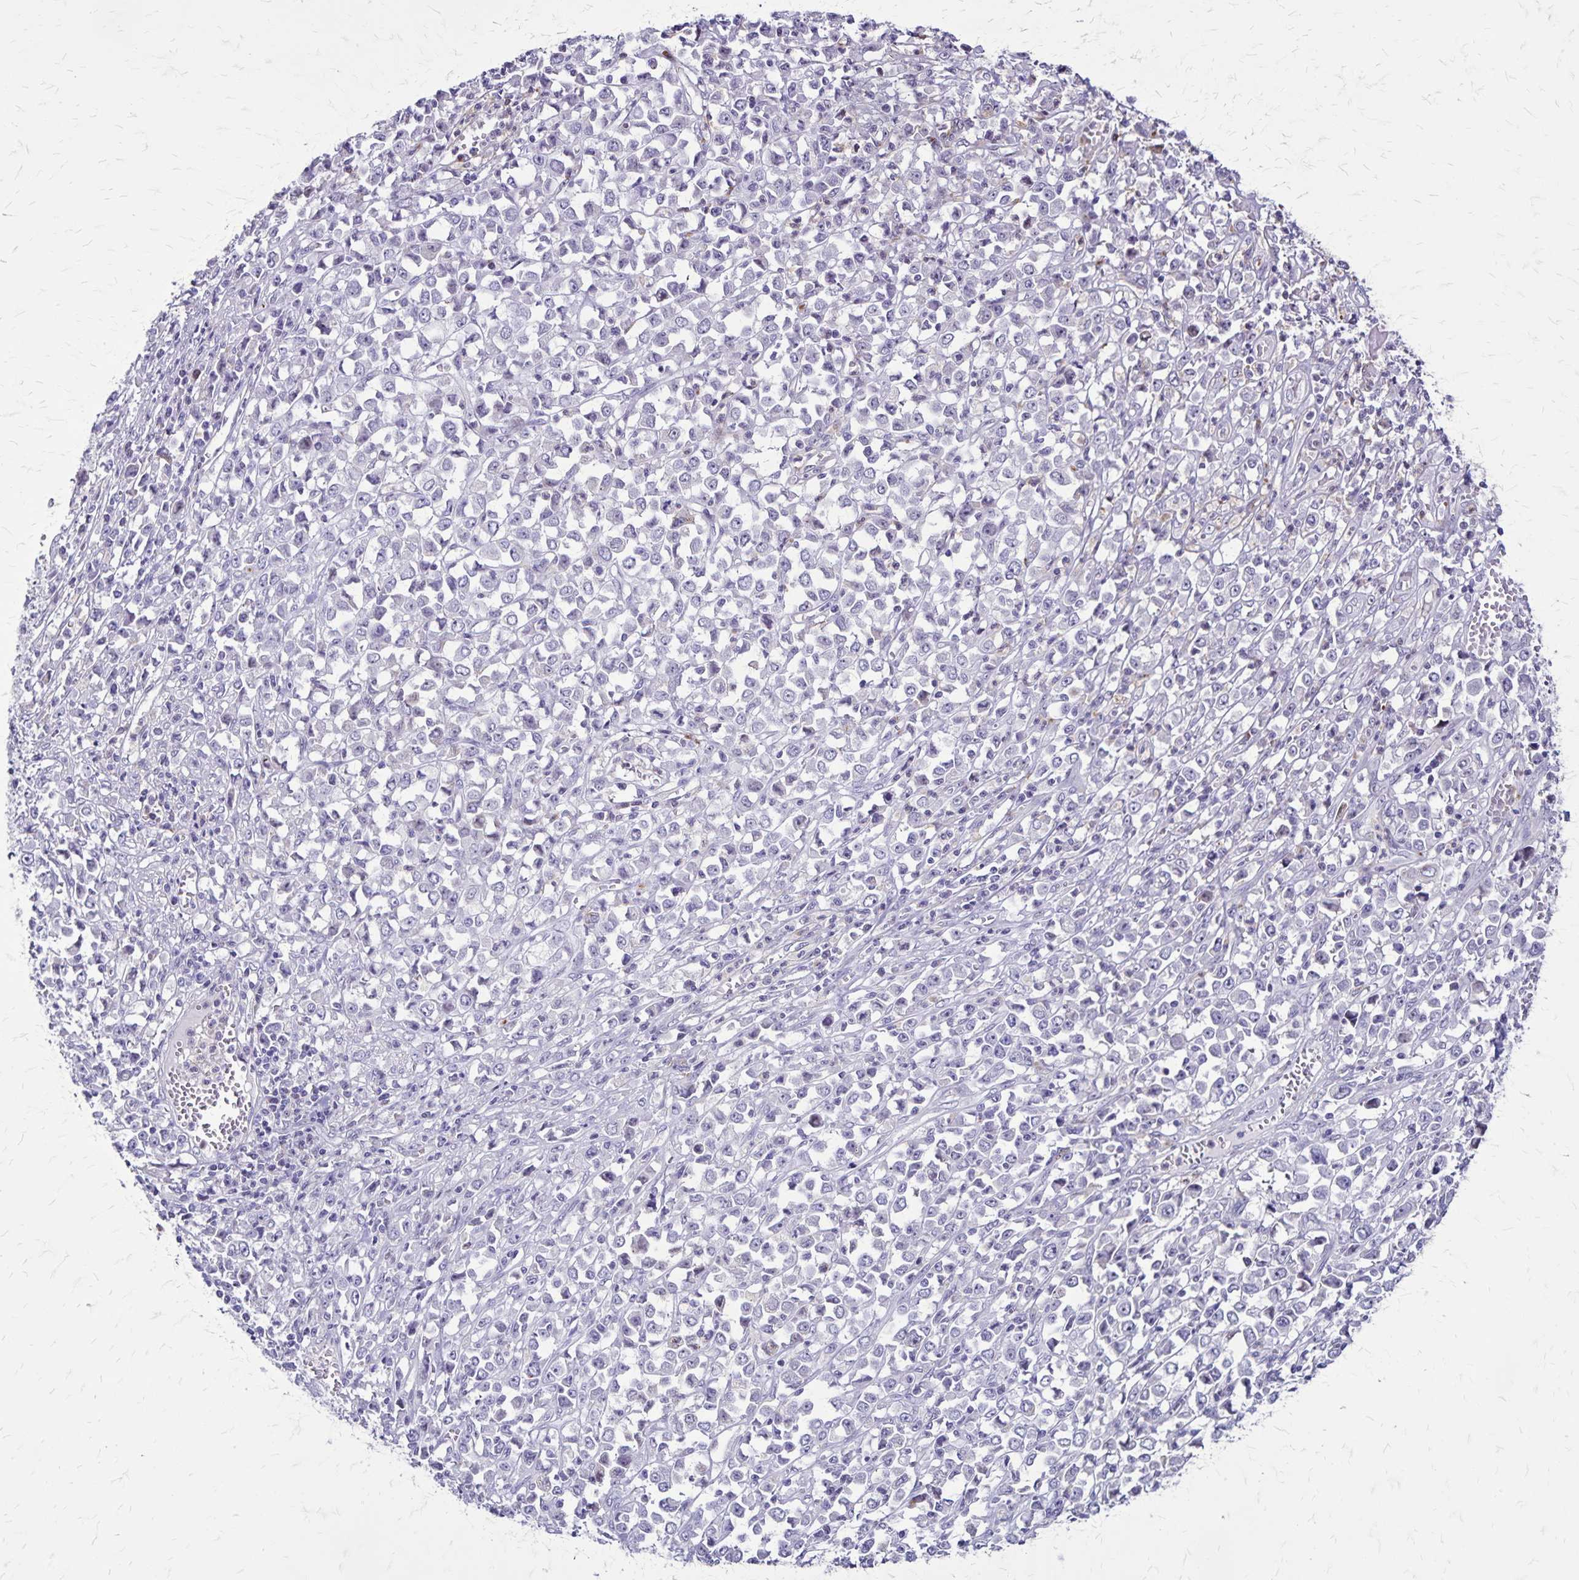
{"staining": {"intensity": "negative", "quantity": "none", "location": "none"}, "tissue": "stomach cancer", "cell_type": "Tumor cells", "image_type": "cancer", "snomed": [{"axis": "morphology", "description": "Adenocarcinoma, NOS"}, {"axis": "topography", "description": "Stomach, upper"}], "caption": "There is no significant positivity in tumor cells of stomach cancer (adenocarcinoma).", "gene": "OR51B5", "patient": {"sex": "male", "age": 70}}